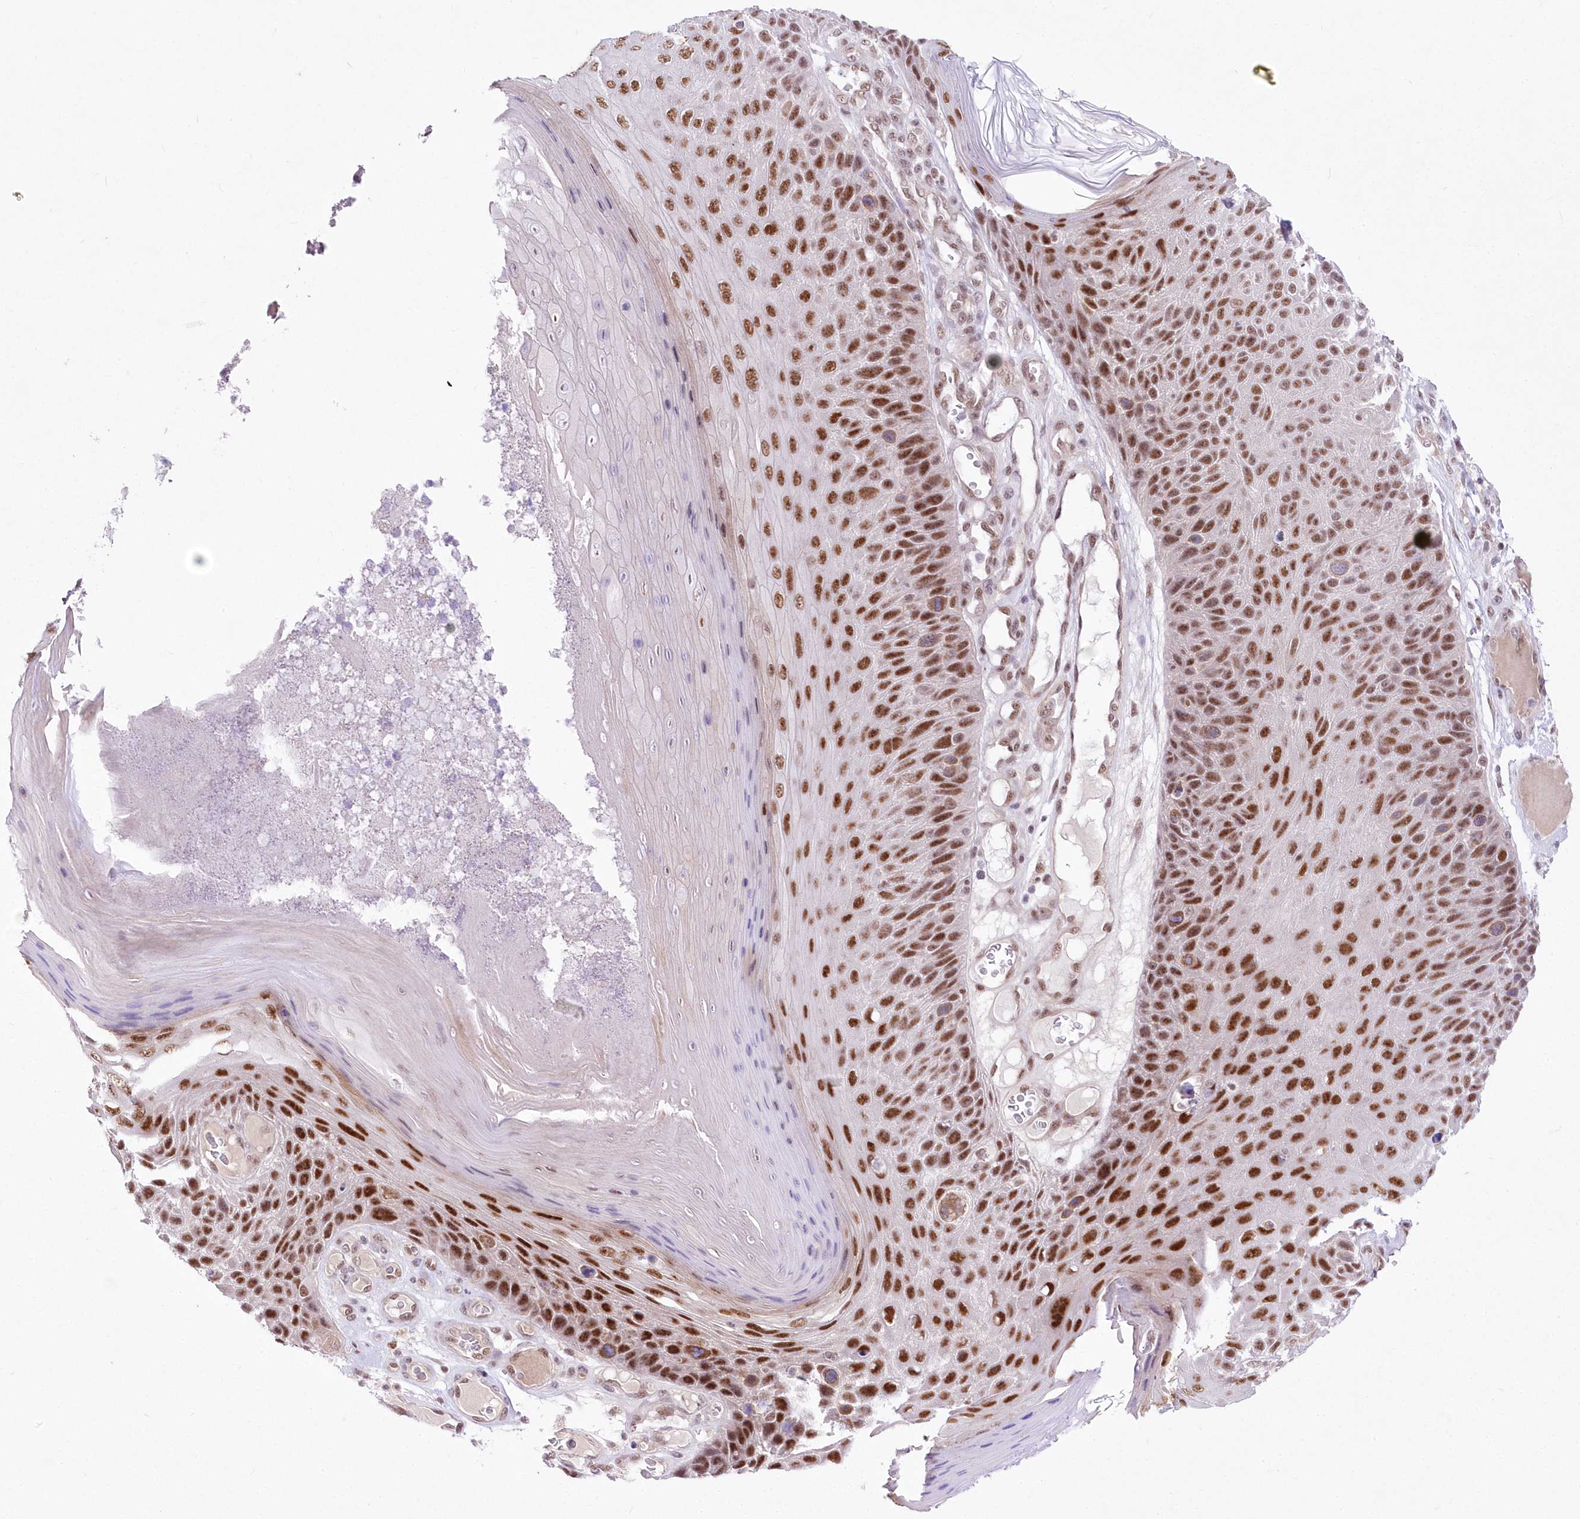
{"staining": {"intensity": "strong", "quantity": ">75%", "location": "nuclear"}, "tissue": "skin cancer", "cell_type": "Tumor cells", "image_type": "cancer", "snomed": [{"axis": "morphology", "description": "Squamous cell carcinoma, NOS"}, {"axis": "topography", "description": "Skin"}], "caption": "IHC micrograph of skin cancer (squamous cell carcinoma) stained for a protein (brown), which shows high levels of strong nuclear expression in approximately >75% of tumor cells.", "gene": "NSUN2", "patient": {"sex": "female", "age": 88}}